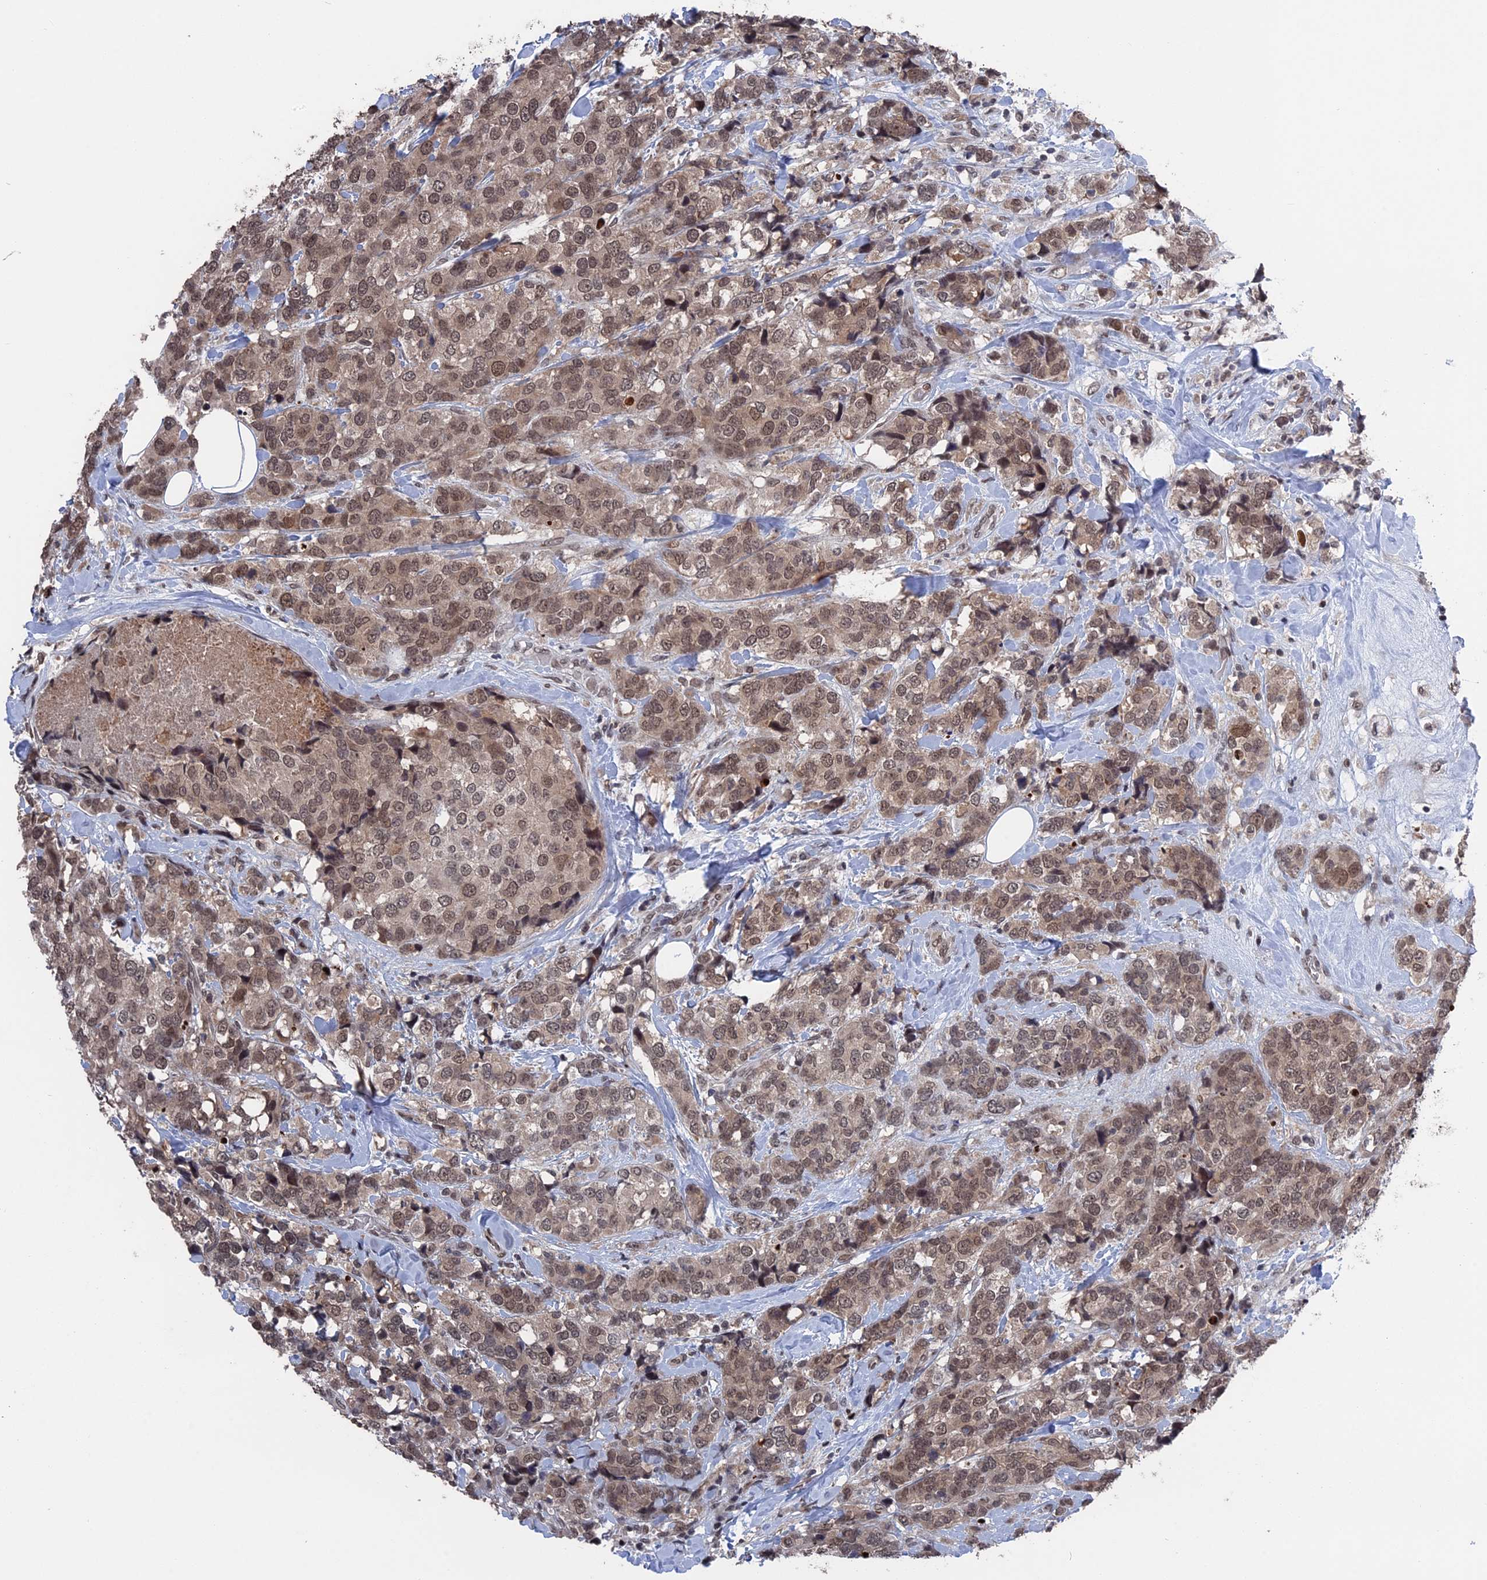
{"staining": {"intensity": "moderate", "quantity": ">75%", "location": "nuclear"}, "tissue": "breast cancer", "cell_type": "Tumor cells", "image_type": "cancer", "snomed": [{"axis": "morphology", "description": "Lobular carcinoma"}, {"axis": "topography", "description": "Breast"}], "caption": "Immunohistochemical staining of human lobular carcinoma (breast) reveals moderate nuclear protein expression in about >75% of tumor cells. The staining is performed using DAB (3,3'-diaminobenzidine) brown chromogen to label protein expression. The nuclei are counter-stained blue using hematoxylin.", "gene": "NR2C2AP", "patient": {"sex": "female", "age": 59}}